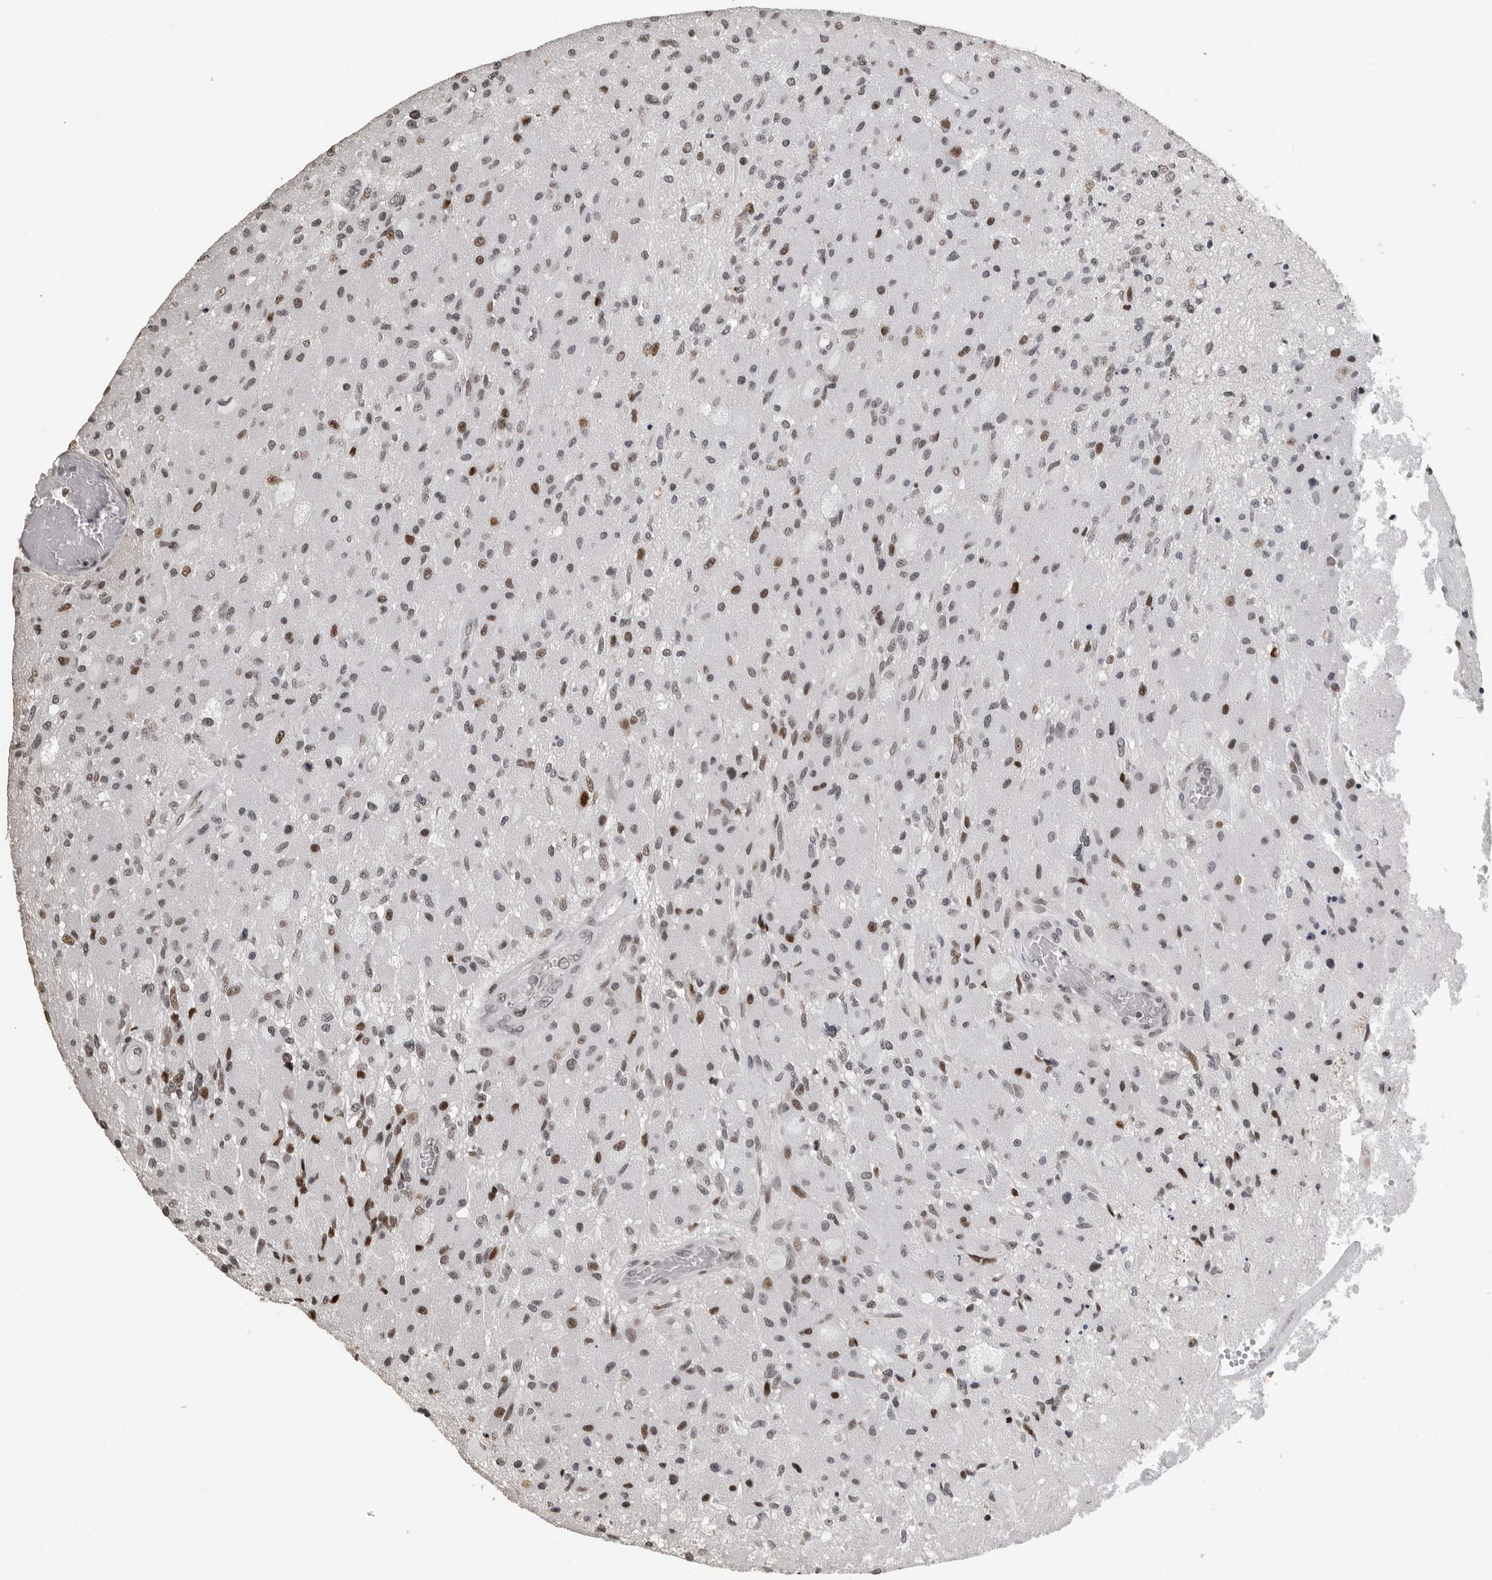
{"staining": {"intensity": "moderate", "quantity": "<25%", "location": "nuclear"}, "tissue": "glioma", "cell_type": "Tumor cells", "image_type": "cancer", "snomed": [{"axis": "morphology", "description": "Normal tissue, NOS"}, {"axis": "morphology", "description": "Glioma, malignant, High grade"}, {"axis": "topography", "description": "Cerebral cortex"}], "caption": "Protein staining of glioma tissue demonstrates moderate nuclear staining in about <25% of tumor cells.", "gene": "ORC1", "patient": {"sex": "male", "age": 77}}